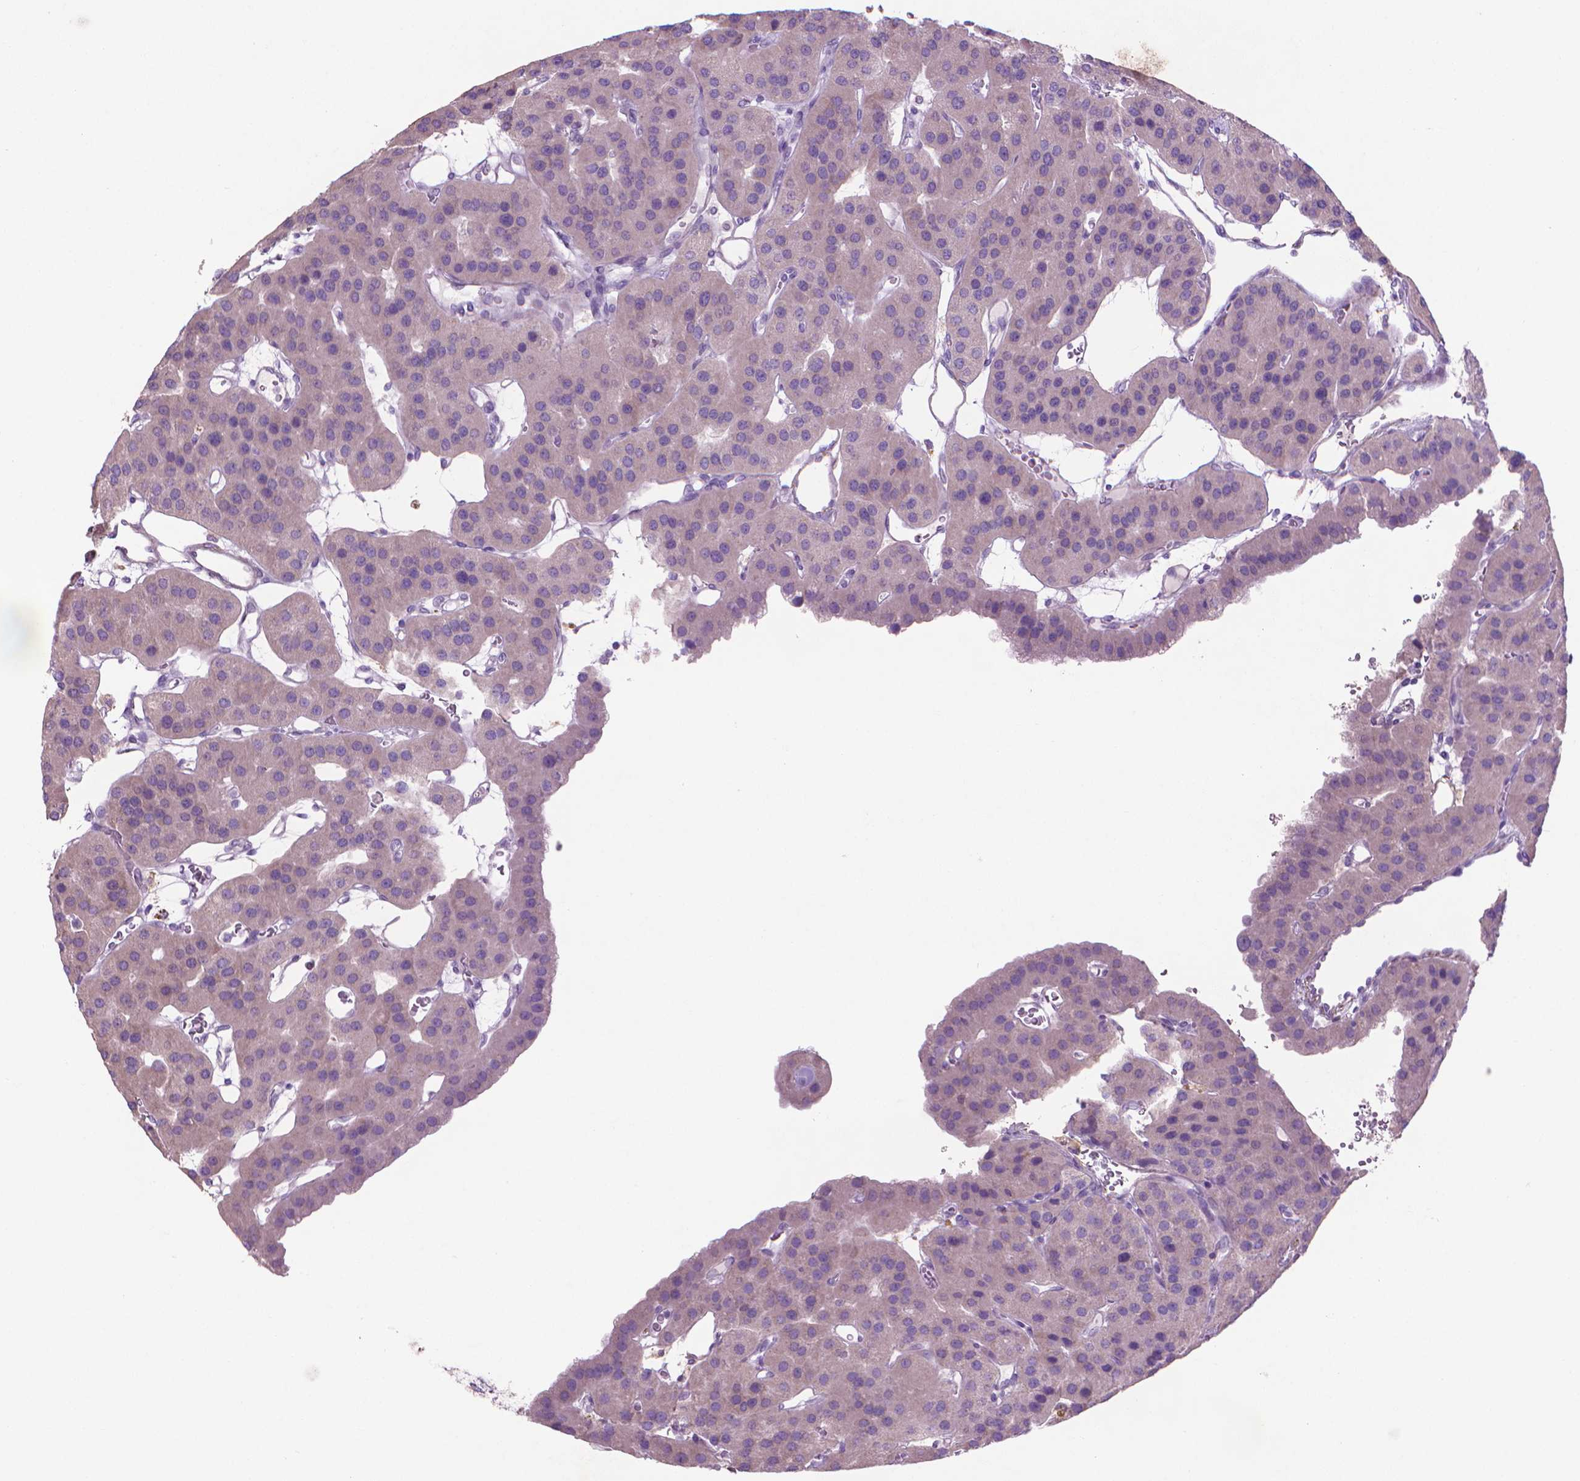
{"staining": {"intensity": "negative", "quantity": "none", "location": "none"}, "tissue": "parathyroid gland", "cell_type": "Glandular cells", "image_type": "normal", "snomed": [{"axis": "morphology", "description": "Normal tissue, NOS"}, {"axis": "morphology", "description": "Adenoma, NOS"}, {"axis": "topography", "description": "Parathyroid gland"}], "caption": "A high-resolution image shows IHC staining of unremarkable parathyroid gland, which exhibits no significant positivity in glandular cells.", "gene": "AQP10", "patient": {"sex": "female", "age": 86}}